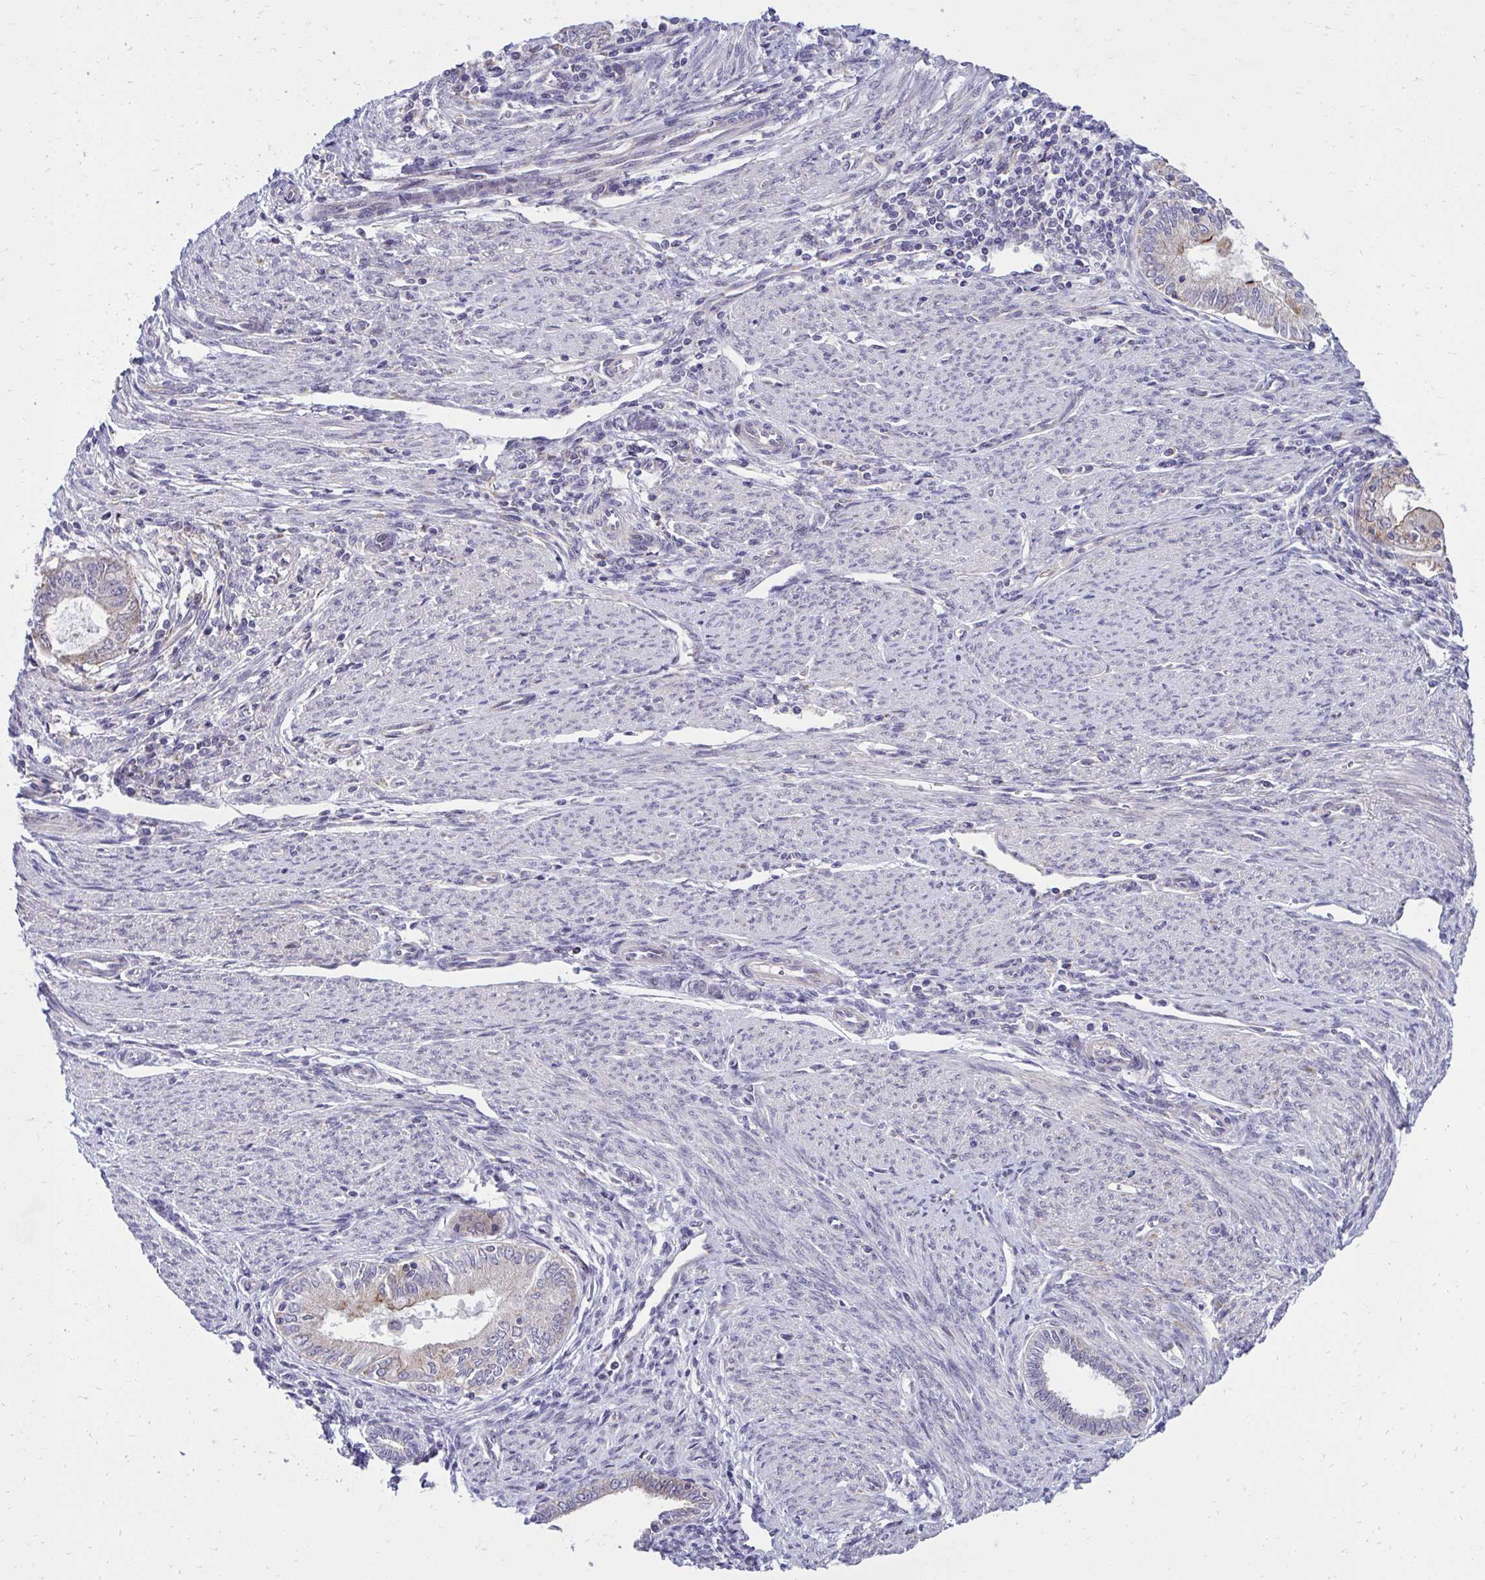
{"staining": {"intensity": "moderate", "quantity": "<25%", "location": "cytoplasmic/membranous"}, "tissue": "endometrial cancer", "cell_type": "Tumor cells", "image_type": "cancer", "snomed": [{"axis": "morphology", "description": "Adenocarcinoma, NOS"}, {"axis": "topography", "description": "Endometrium"}], "caption": "Human endometrial adenocarcinoma stained with a protein marker demonstrates moderate staining in tumor cells.", "gene": "XAF1", "patient": {"sex": "female", "age": 79}}